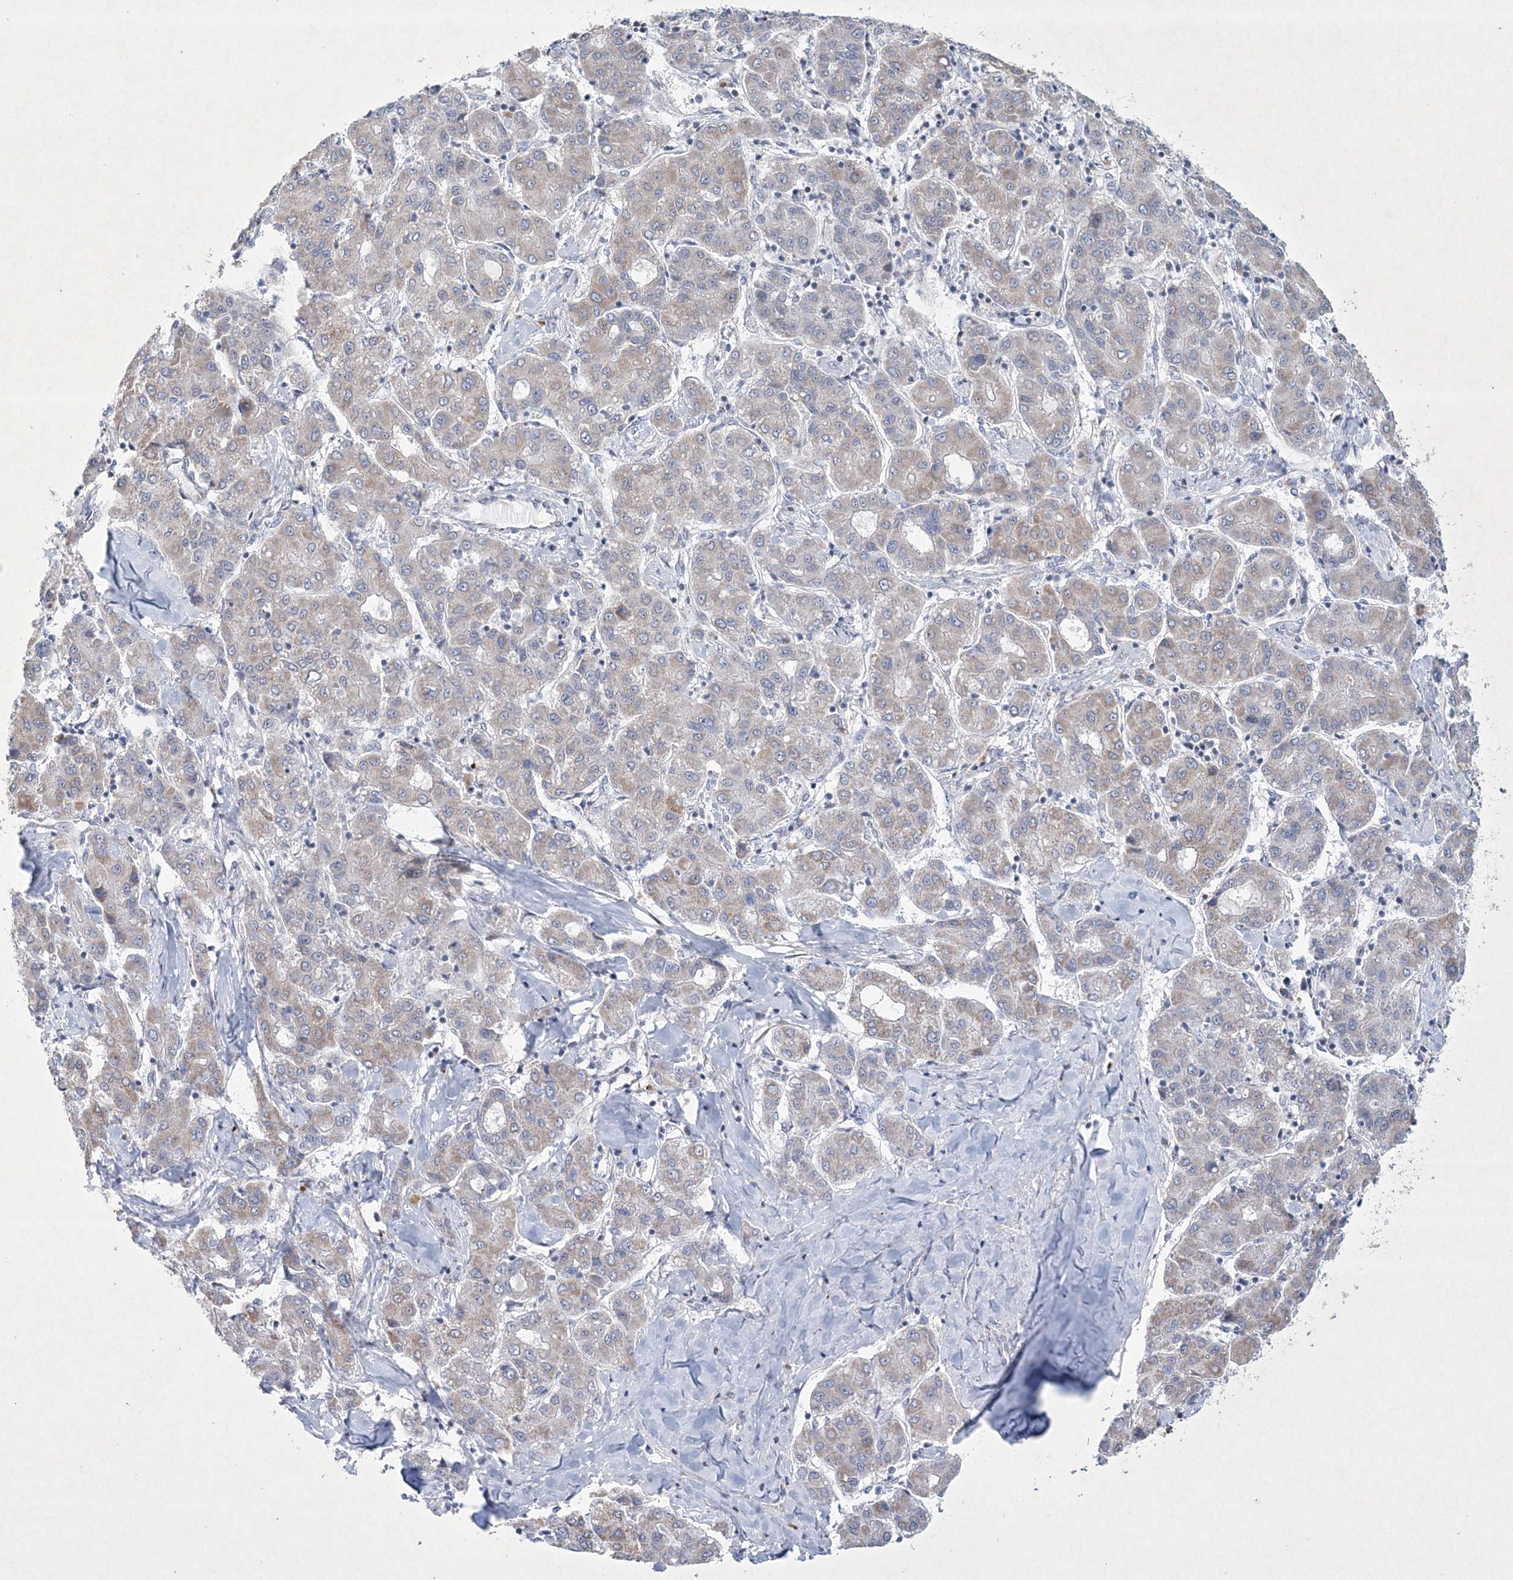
{"staining": {"intensity": "weak", "quantity": ">75%", "location": "cytoplasmic/membranous"}, "tissue": "liver cancer", "cell_type": "Tumor cells", "image_type": "cancer", "snomed": [{"axis": "morphology", "description": "Carcinoma, Hepatocellular, NOS"}, {"axis": "topography", "description": "Liver"}], "caption": "Liver cancer (hepatocellular carcinoma) tissue shows weak cytoplasmic/membranous expression in about >75% of tumor cells, visualized by immunohistochemistry. Using DAB (brown) and hematoxylin (blue) stains, captured at high magnification using brightfield microscopy.", "gene": "CES4A", "patient": {"sex": "male", "age": 65}}